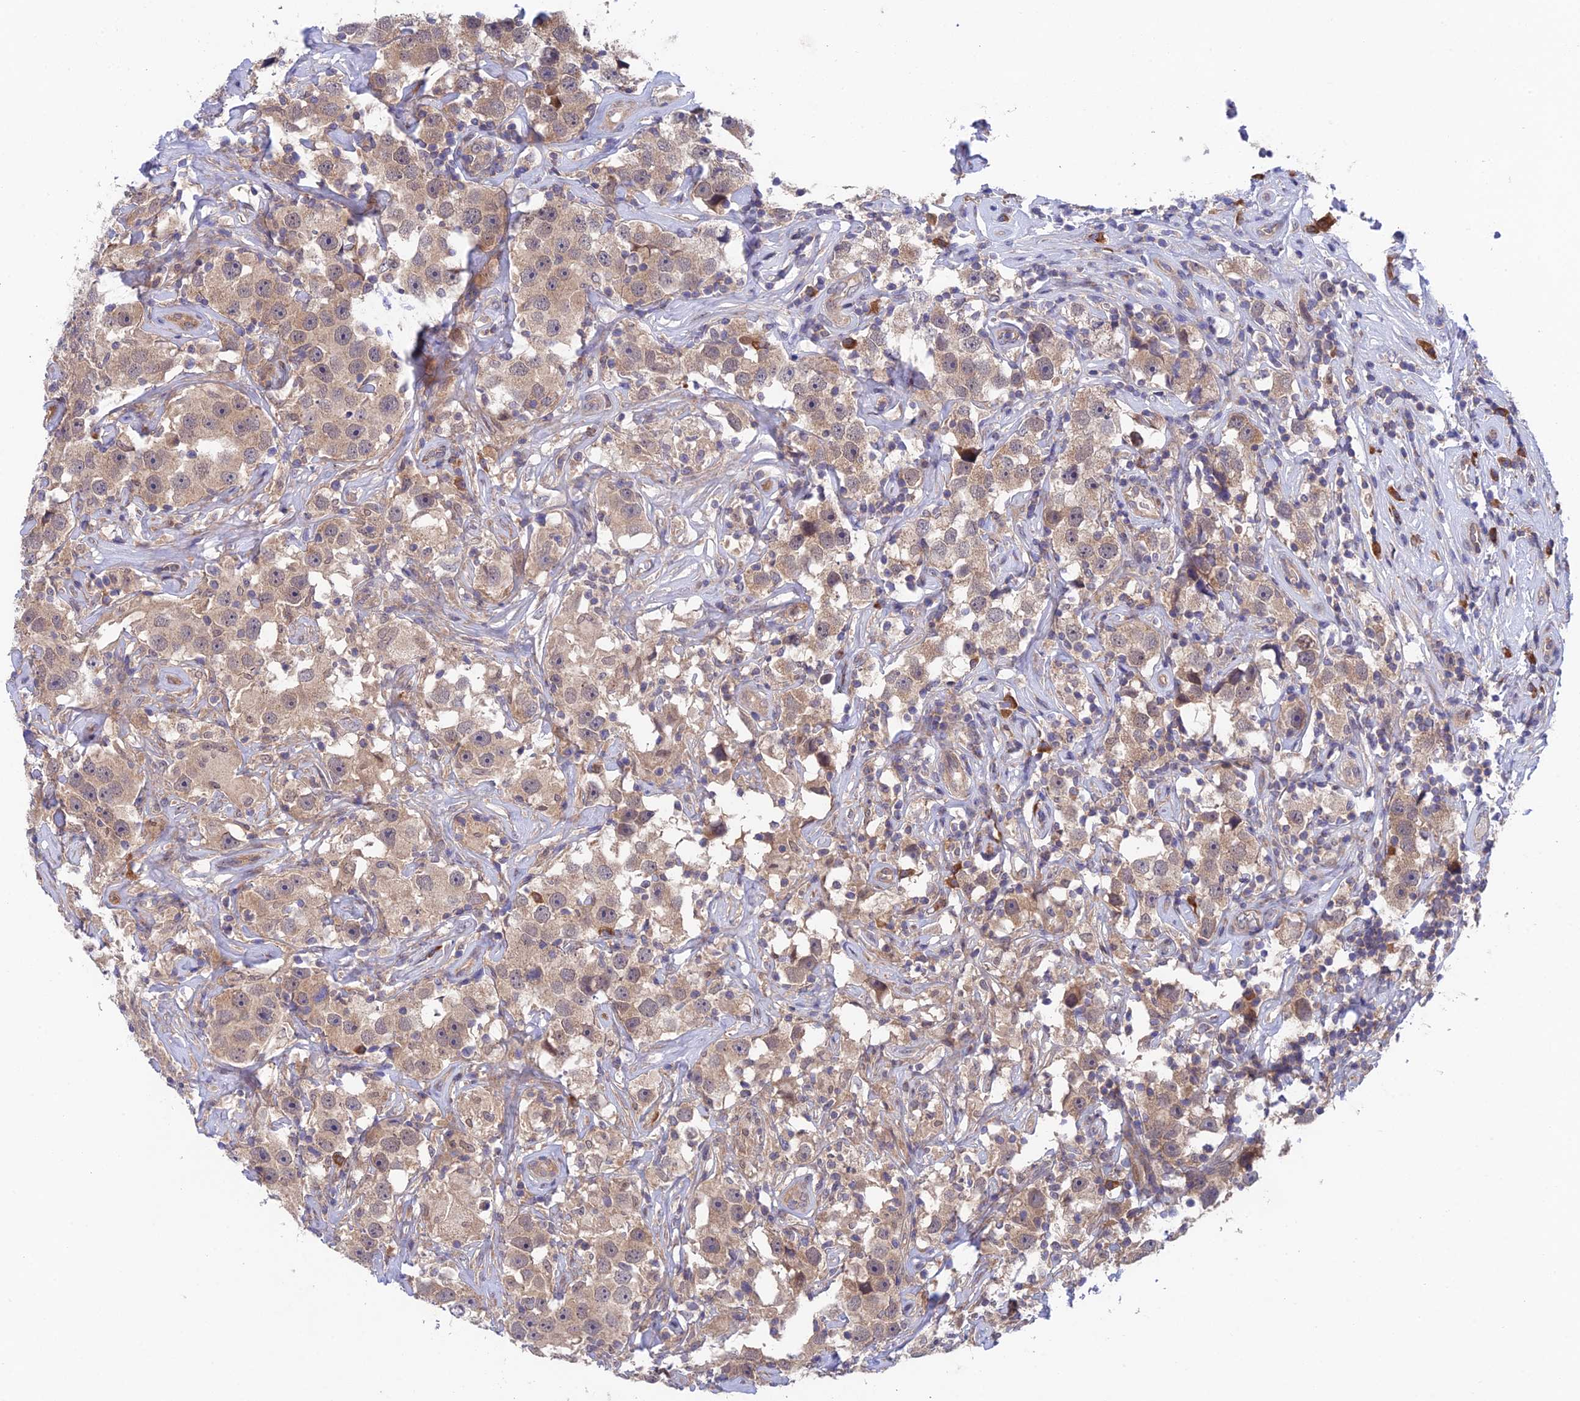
{"staining": {"intensity": "weak", "quantity": "25%-75%", "location": "cytoplasmic/membranous"}, "tissue": "testis cancer", "cell_type": "Tumor cells", "image_type": "cancer", "snomed": [{"axis": "morphology", "description": "Seminoma, NOS"}, {"axis": "topography", "description": "Testis"}], "caption": "Tumor cells reveal low levels of weak cytoplasmic/membranous expression in approximately 25%-75% of cells in human testis seminoma.", "gene": "UROS", "patient": {"sex": "male", "age": 49}}